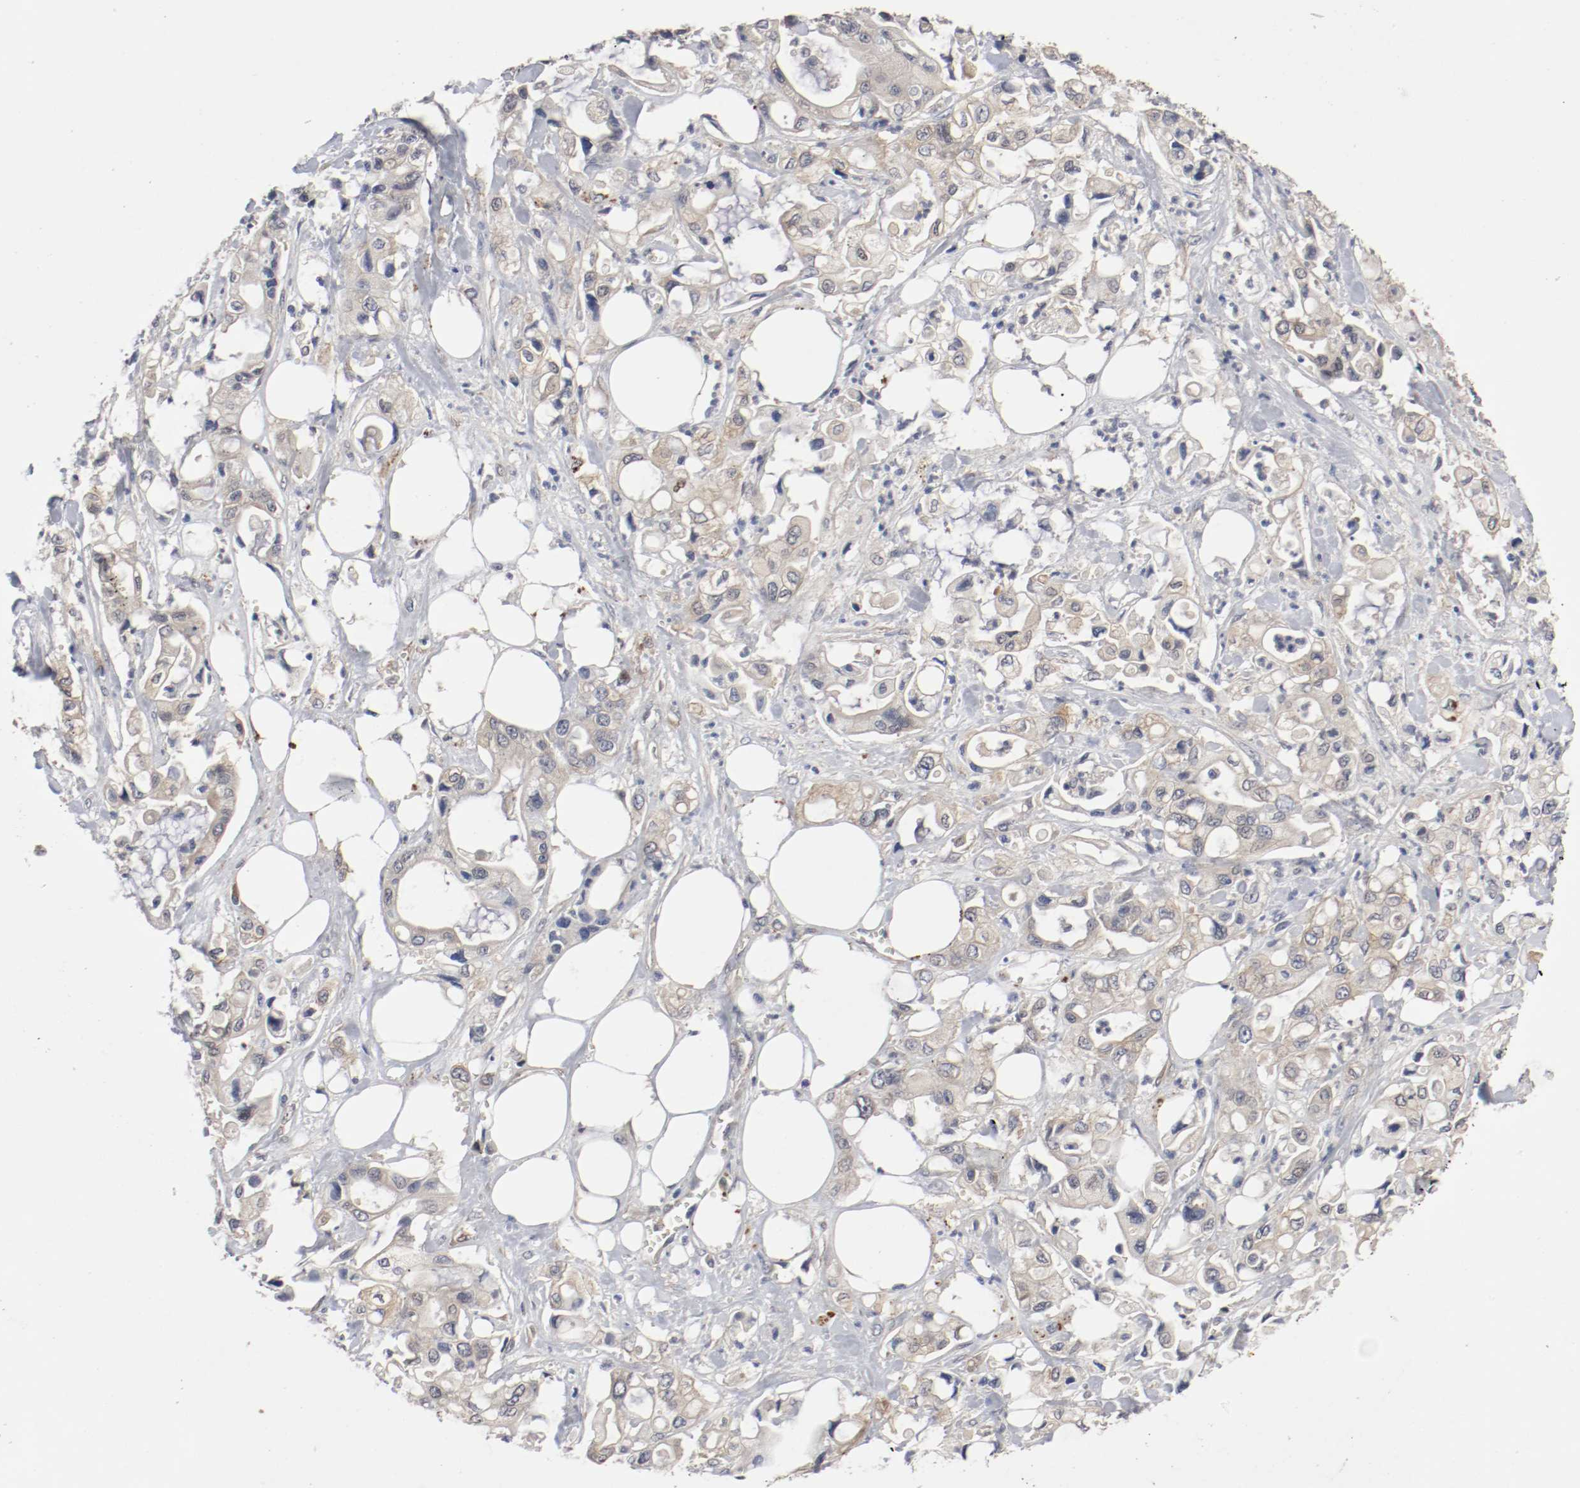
{"staining": {"intensity": "weak", "quantity": ">75%", "location": "cytoplasmic/membranous"}, "tissue": "pancreatic cancer", "cell_type": "Tumor cells", "image_type": "cancer", "snomed": [{"axis": "morphology", "description": "Adenocarcinoma, NOS"}, {"axis": "topography", "description": "Pancreas"}], "caption": "IHC histopathology image of human pancreatic adenocarcinoma stained for a protein (brown), which exhibits low levels of weak cytoplasmic/membranous staining in approximately >75% of tumor cells.", "gene": "REN", "patient": {"sex": "male", "age": 70}}